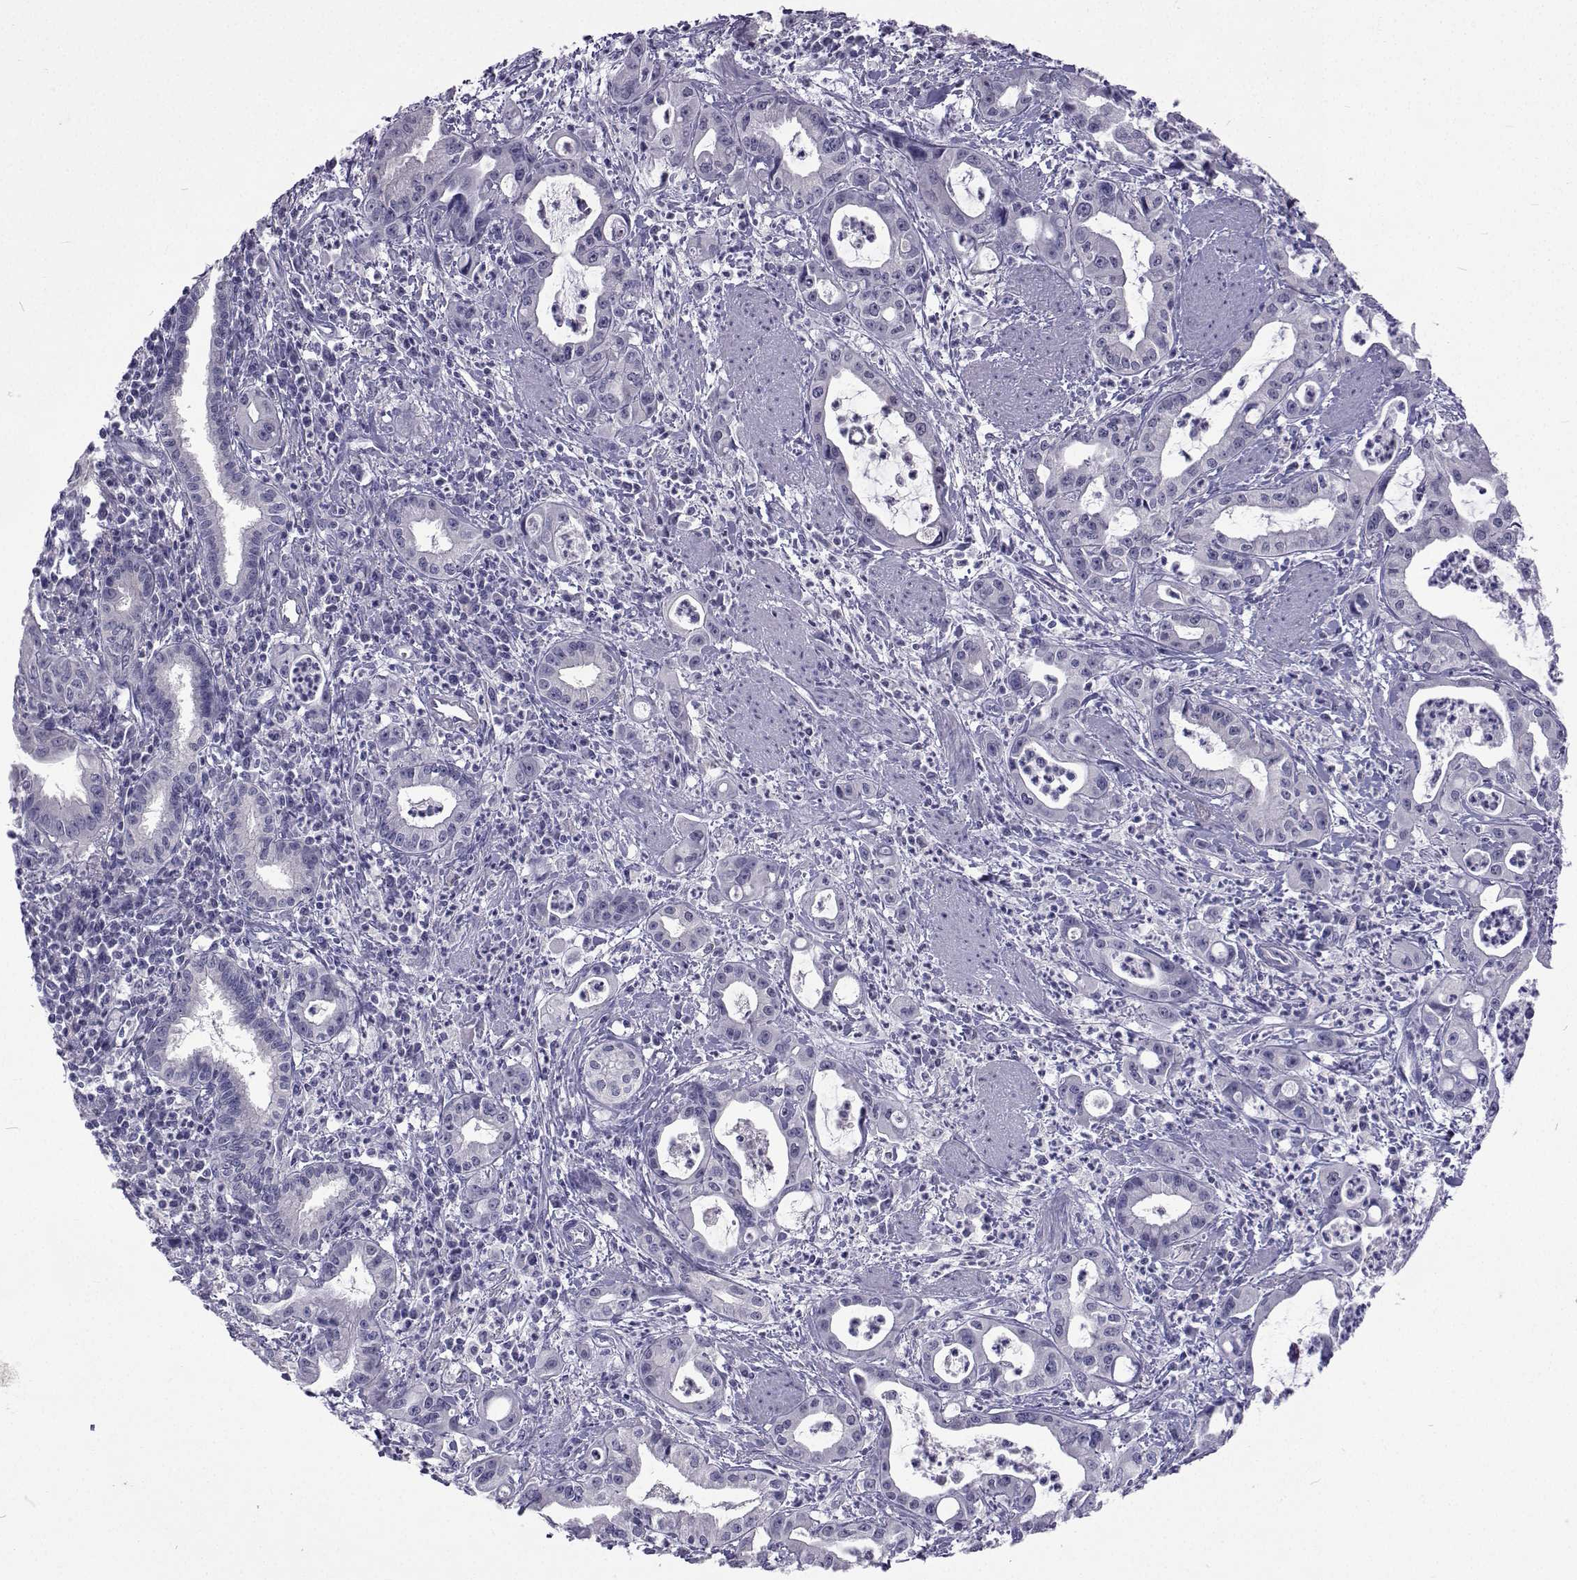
{"staining": {"intensity": "negative", "quantity": "none", "location": "none"}, "tissue": "pancreatic cancer", "cell_type": "Tumor cells", "image_type": "cancer", "snomed": [{"axis": "morphology", "description": "Adenocarcinoma, NOS"}, {"axis": "topography", "description": "Pancreas"}], "caption": "A histopathology image of human pancreatic cancer is negative for staining in tumor cells.", "gene": "GALM", "patient": {"sex": "male", "age": 72}}